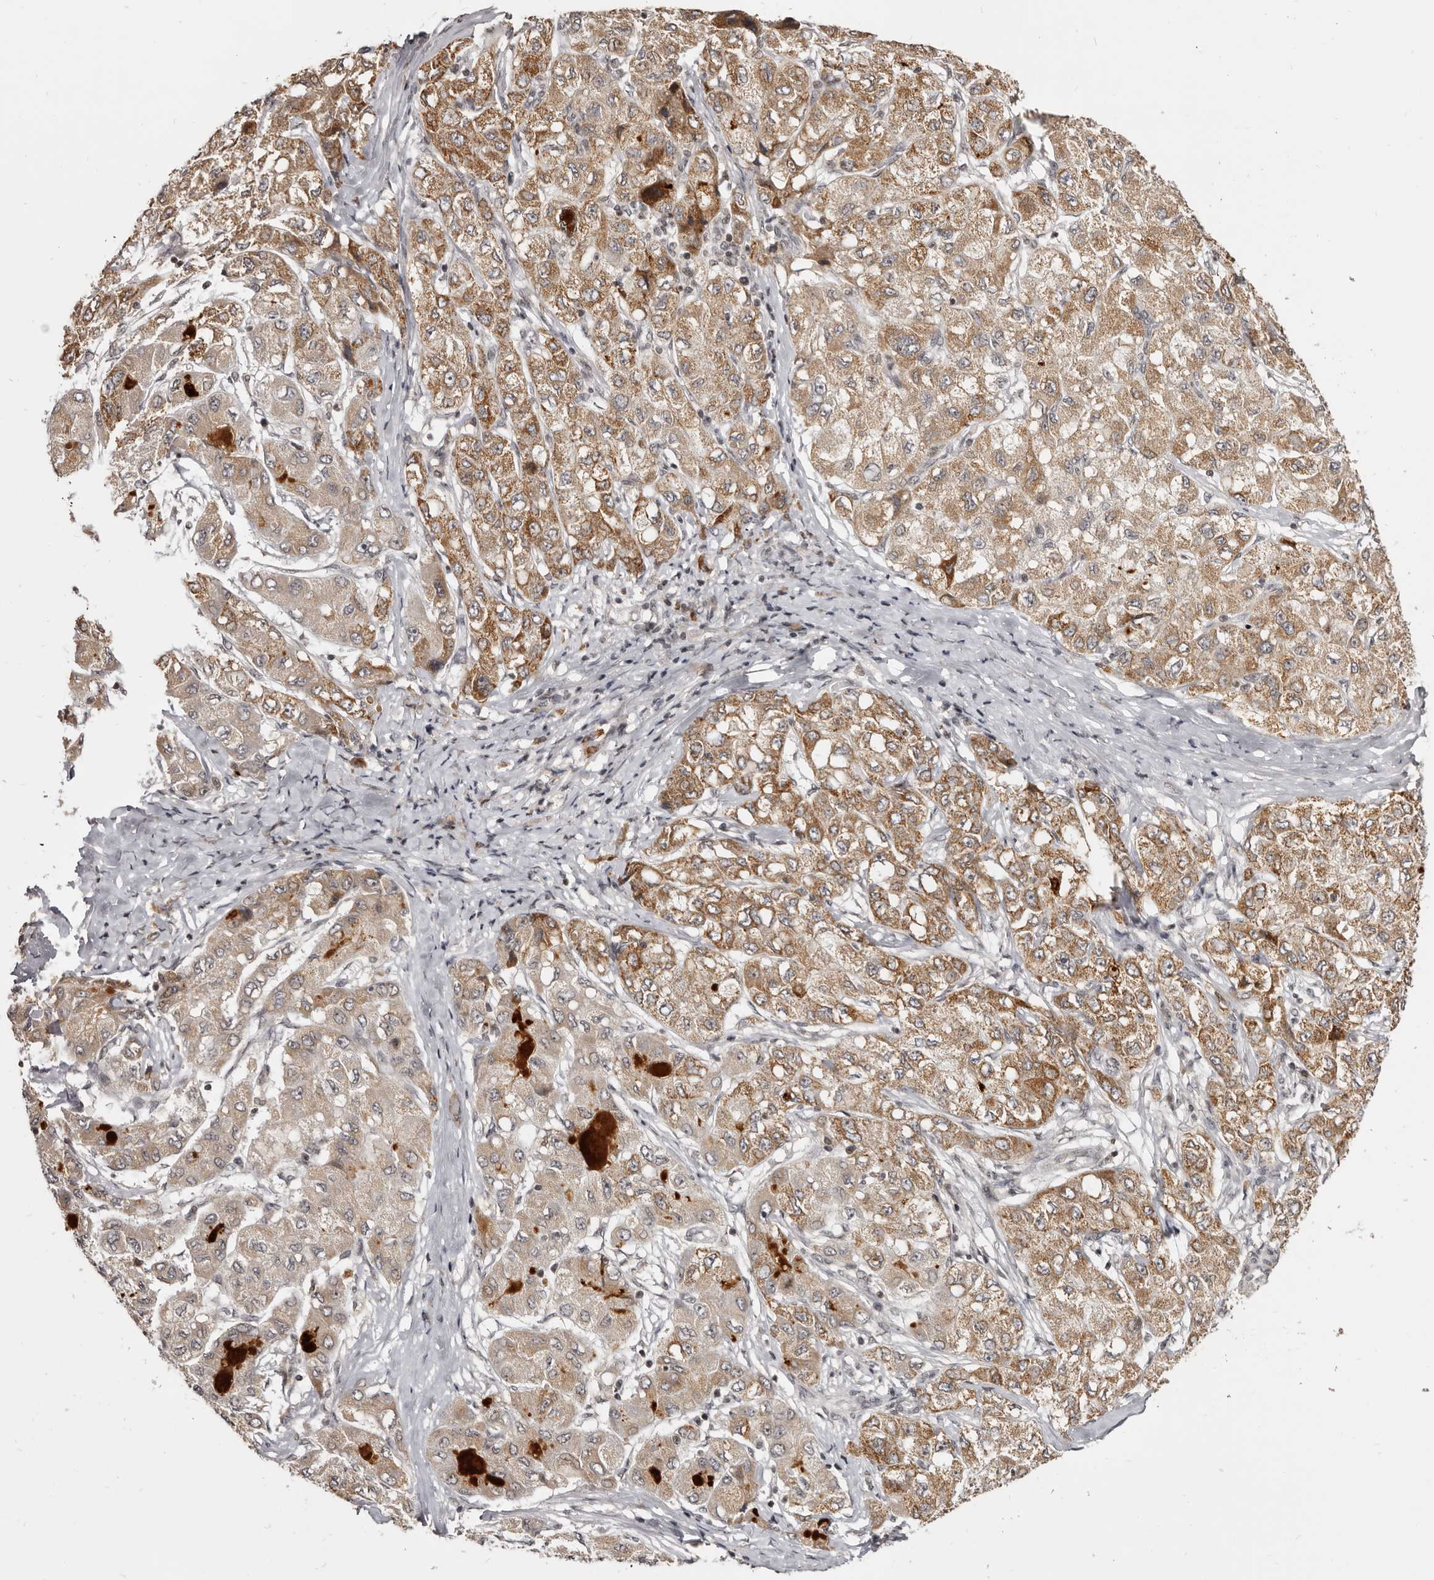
{"staining": {"intensity": "moderate", "quantity": ">75%", "location": "cytoplasmic/membranous"}, "tissue": "liver cancer", "cell_type": "Tumor cells", "image_type": "cancer", "snomed": [{"axis": "morphology", "description": "Carcinoma, Hepatocellular, NOS"}, {"axis": "topography", "description": "Liver"}], "caption": "Liver hepatocellular carcinoma was stained to show a protein in brown. There is medium levels of moderate cytoplasmic/membranous staining in approximately >75% of tumor cells.", "gene": "THUMPD1", "patient": {"sex": "male", "age": 80}}